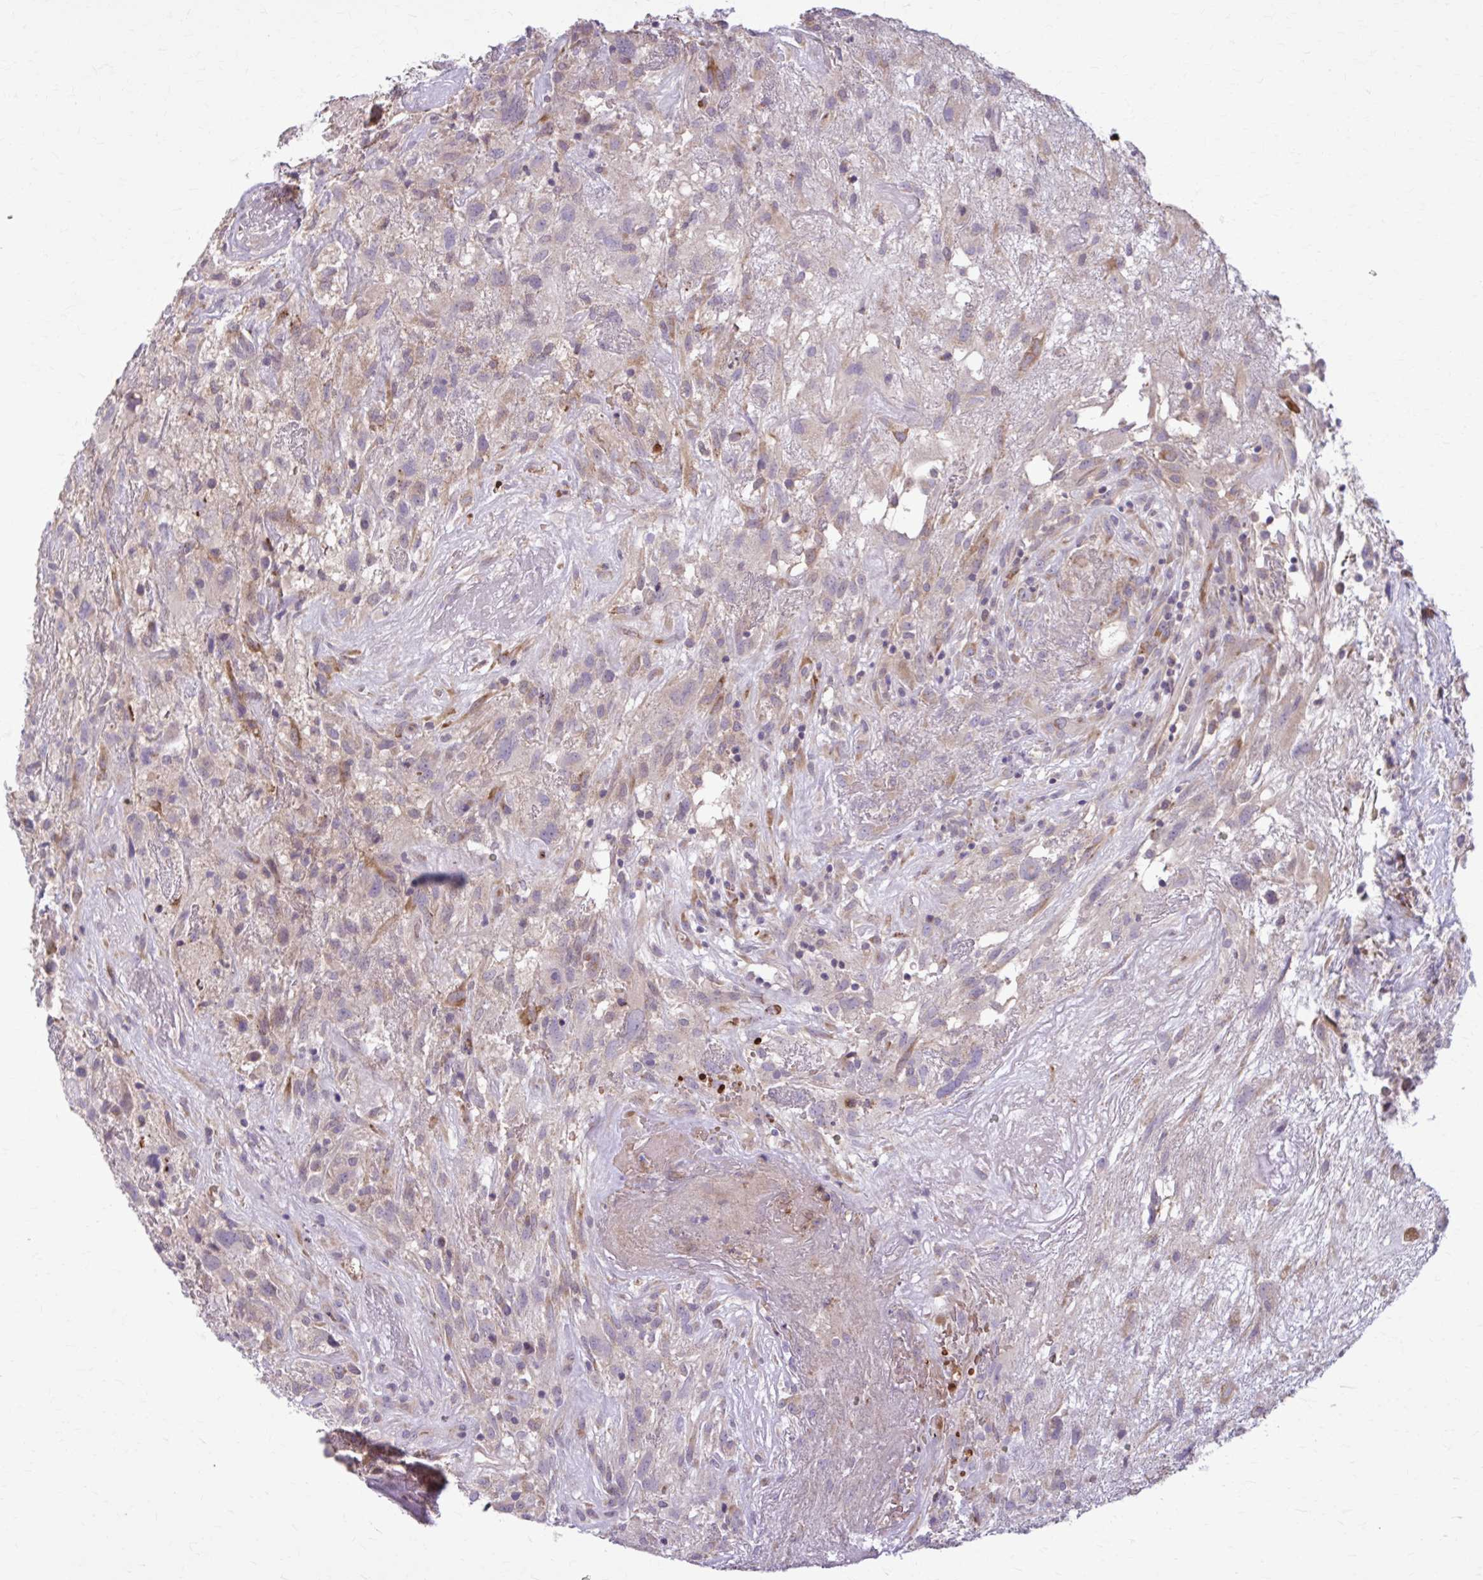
{"staining": {"intensity": "weak", "quantity": "25%-75%", "location": "cytoplasmic/membranous"}, "tissue": "glioma", "cell_type": "Tumor cells", "image_type": "cancer", "snomed": [{"axis": "morphology", "description": "Glioma, malignant, High grade"}, {"axis": "topography", "description": "Brain"}], "caption": "Protein expression analysis of human malignant high-grade glioma reveals weak cytoplasmic/membranous positivity in about 25%-75% of tumor cells.", "gene": "SNF8", "patient": {"sex": "male", "age": 46}}